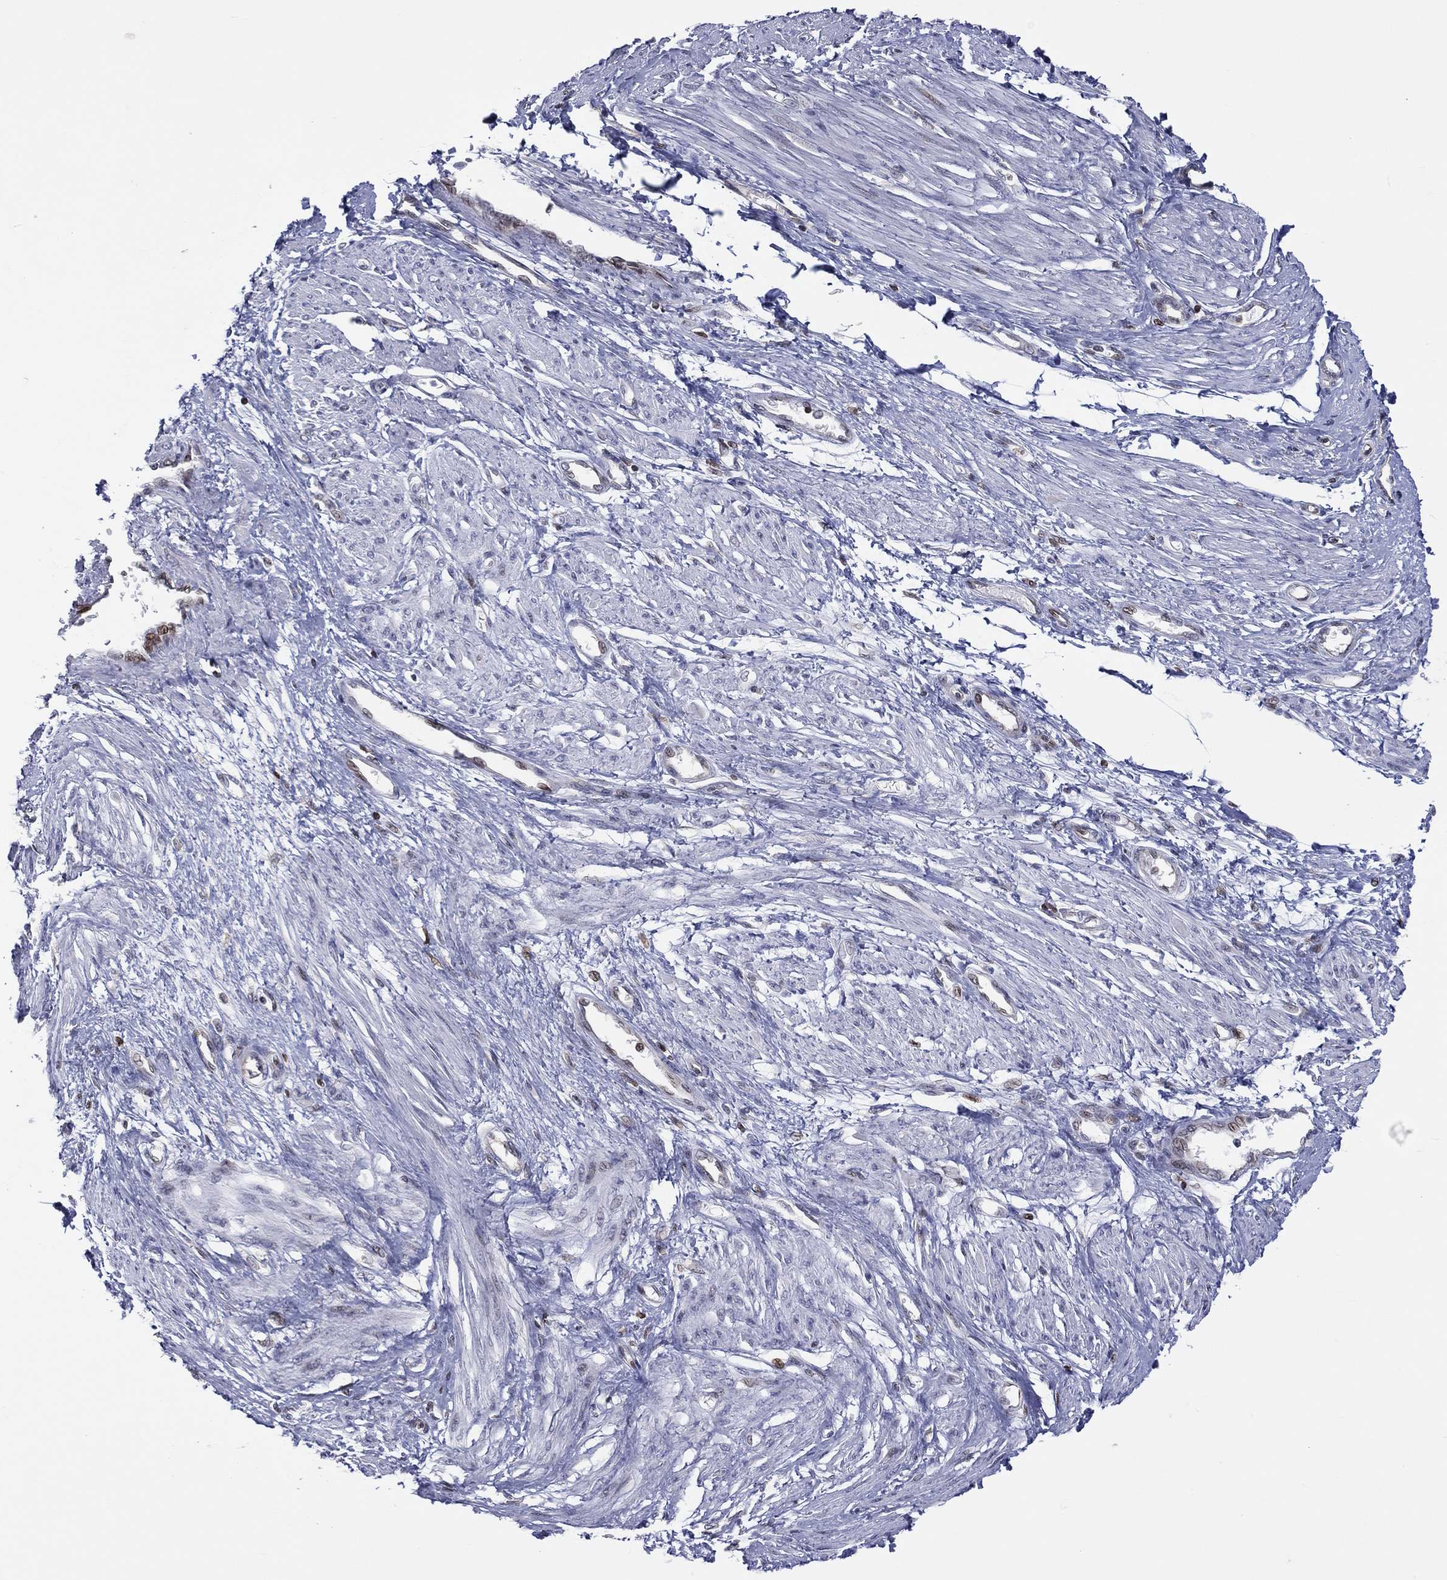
{"staining": {"intensity": "moderate", "quantity": "<25%", "location": "nuclear"}, "tissue": "smooth muscle", "cell_type": "Smooth muscle cells", "image_type": "normal", "snomed": [{"axis": "morphology", "description": "Normal tissue, NOS"}, {"axis": "topography", "description": "Smooth muscle"}, {"axis": "topography", "description": "Uterus"}], "caption": "Protein staining of unremarkable smooth muscle reveals moderate nuclear staining in about <25% of smooth muscle cells. (Stains: DAB in brown, nuclei in blue, Microscopy: brightfield microscopy at high magnification).", "gene": "DBF4B", "patient": {"sex": "female", "age": 39}}